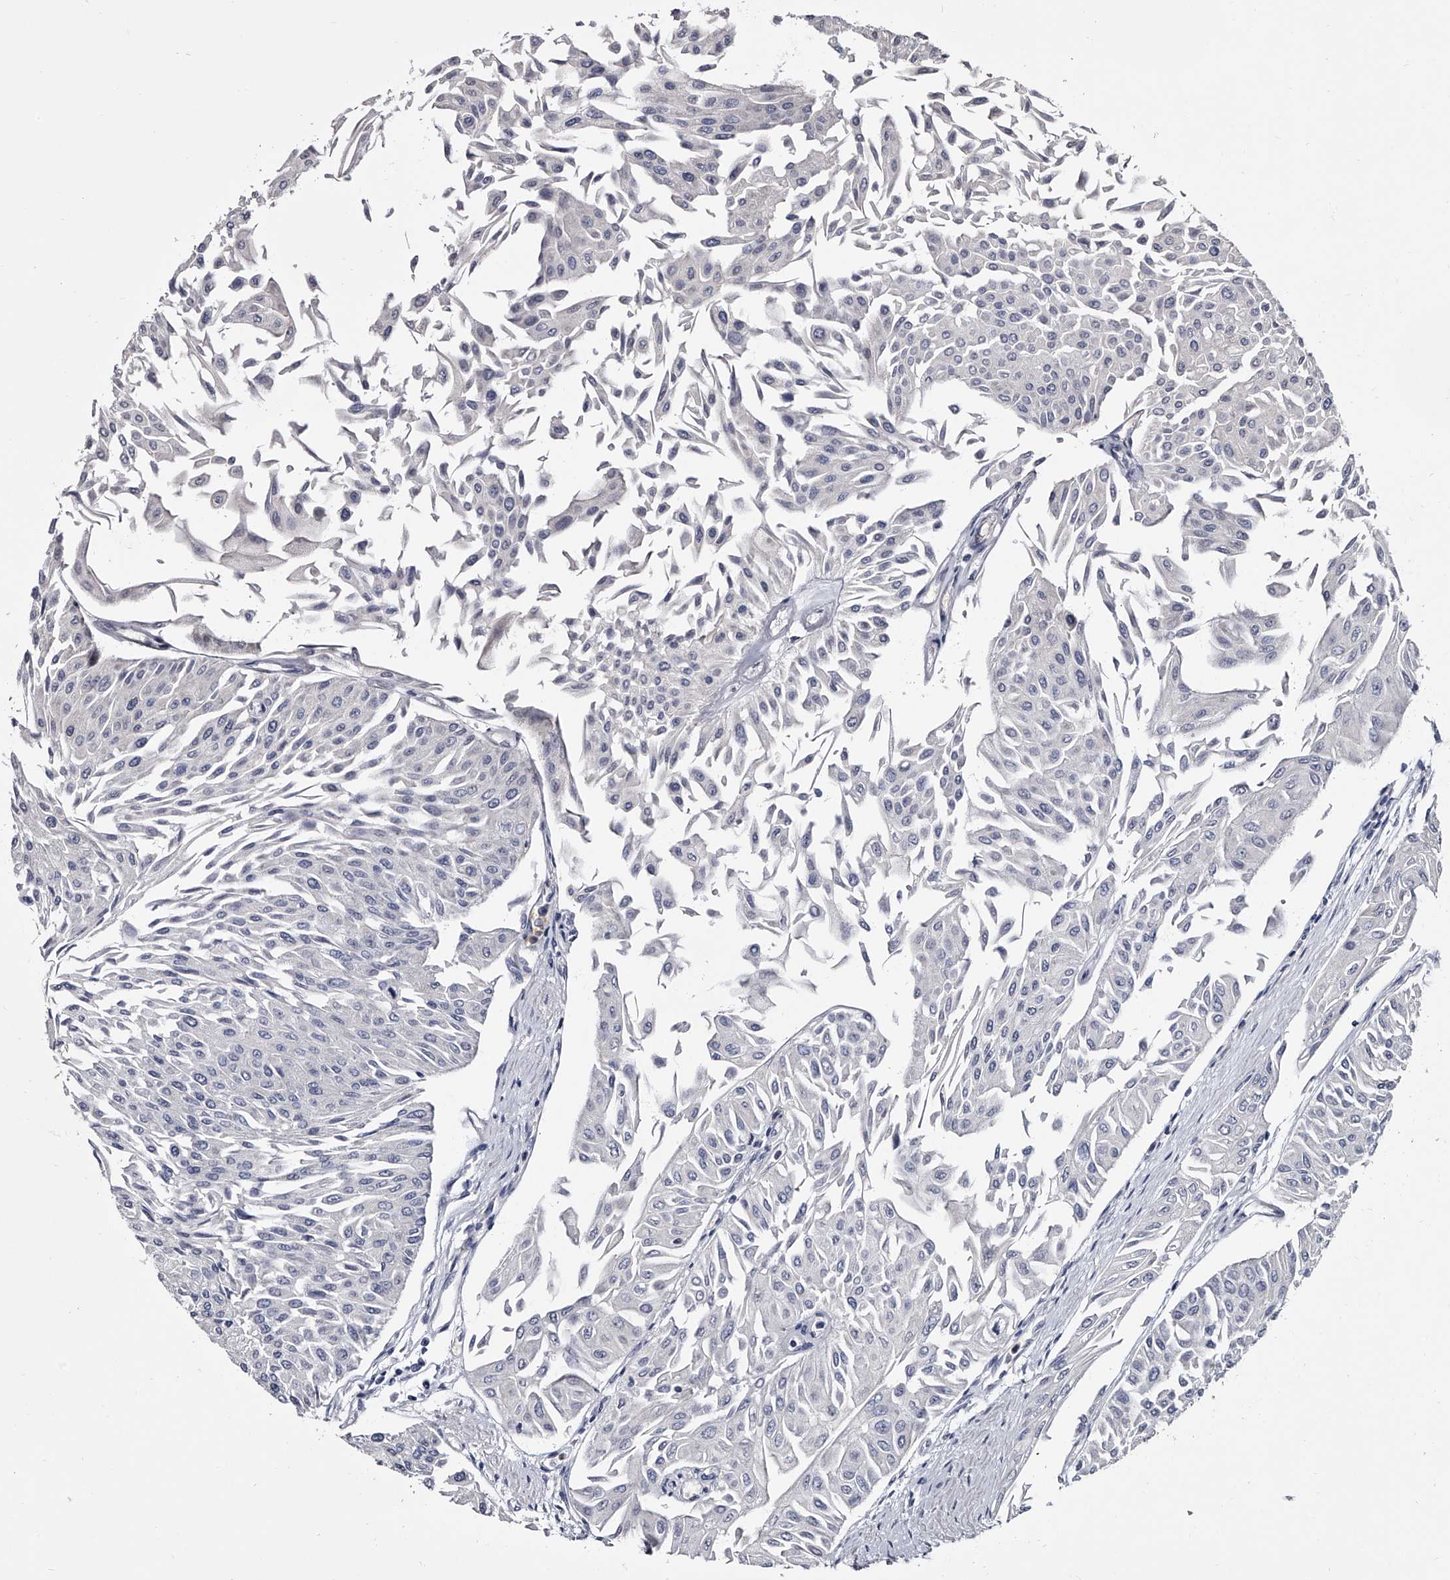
{"staining": {"intensity": "negative", "quantity": "none", "location": "none"}, "tissue": "urothelial cancer", "cell_type": "Tumor cells", "image_type": "cancer", "snomed": [{"axis": "morphology", "description": "Urothelial carcinoma, Low grade"}, {"axis": "topography", "description": "Urinary bladder"}], "caption": "This photomicrograph is of low-grade urothelial carcinoma stained with immunohistochemistry (IHC) to label a protein in brown with the nuclei are counter-stained blue. There is no expression in tumor cells.", "gene": "GAPVD1", "patient": {"sex": "male", "age": 67}}